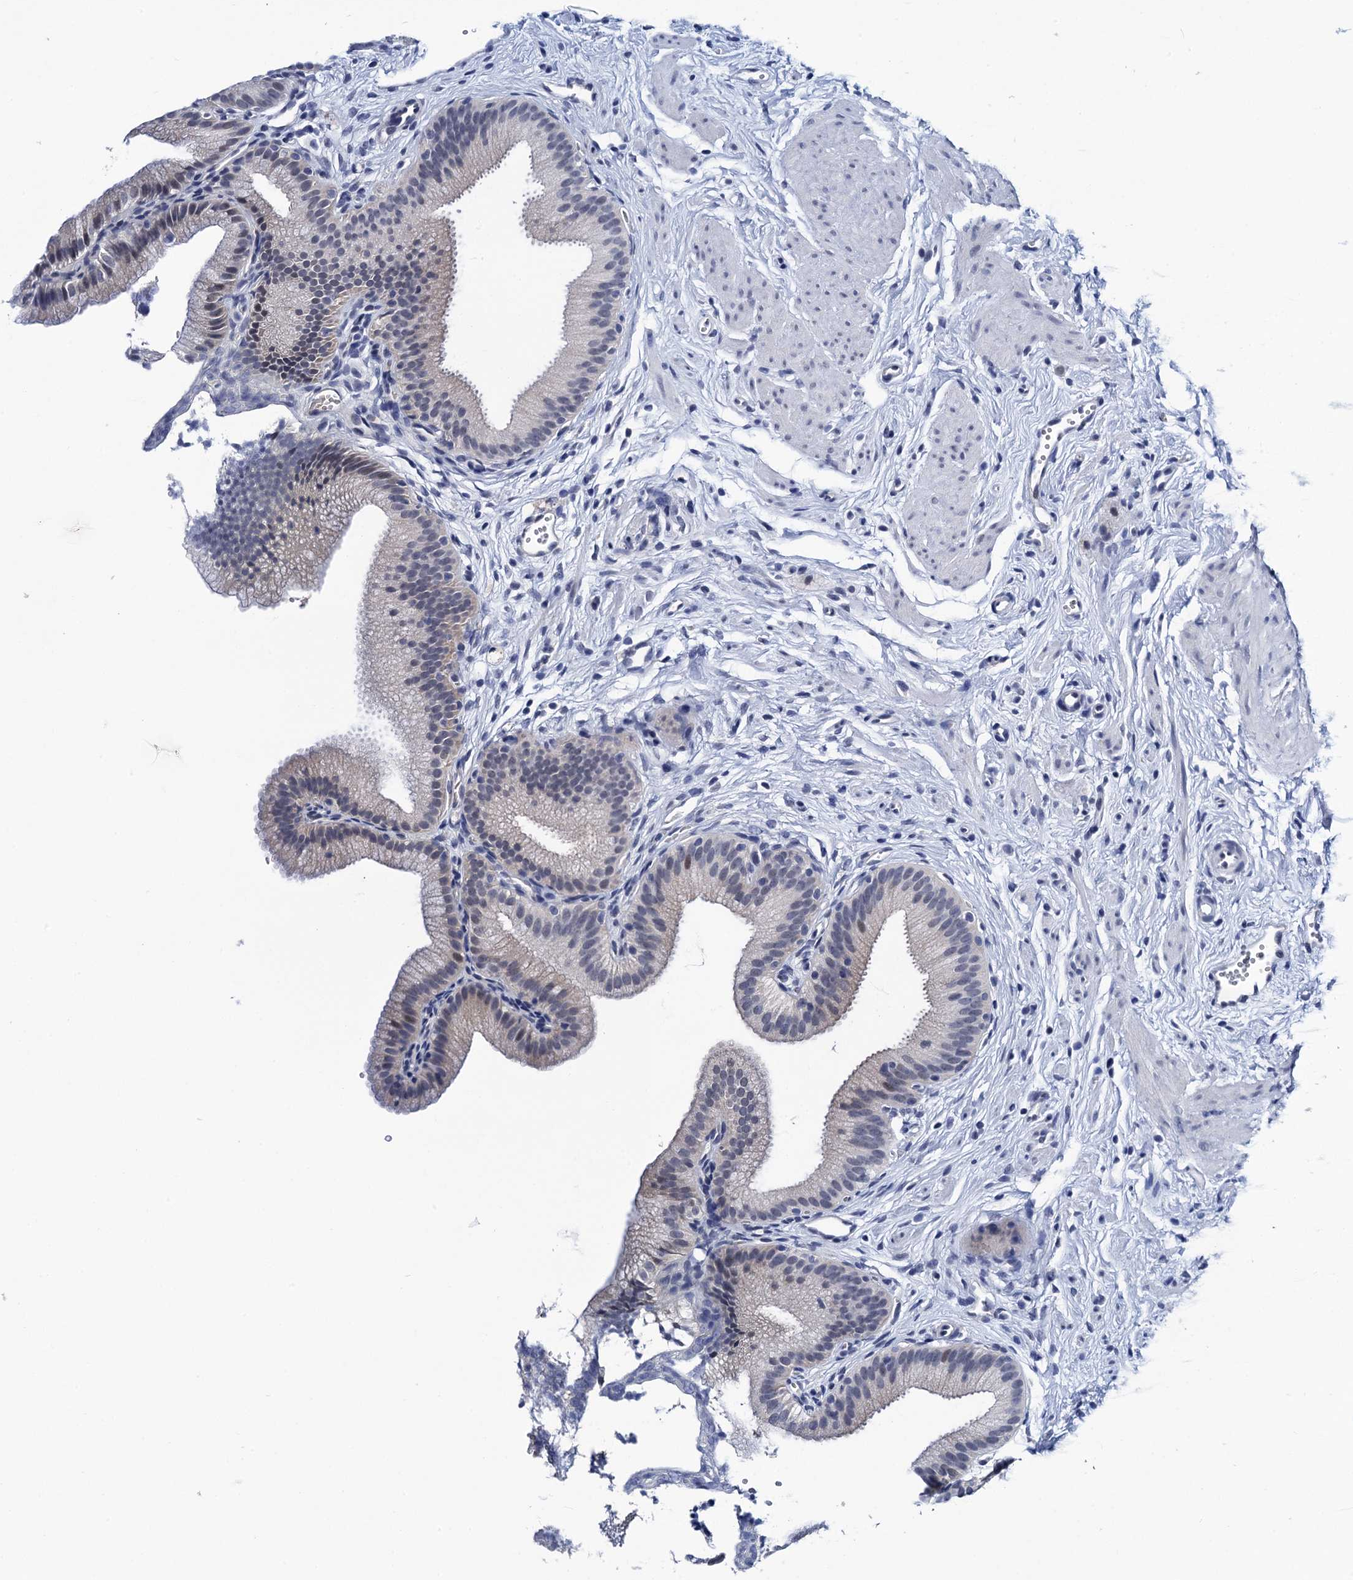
{"staining": {"intensity": "weak", "quantity": "25%-75%", "location": "cytoplasmic/membranous,nuclear"}, "tissue": "gallbladder", "cell_type": "Glandular cells", "image_type": "normal", "snomed": [{"axis": "morphology", "description": "Normal tissue, NOS"}, {"axis": "topography", "description": "Gallbladder"}, {"axis": "topography", "description": "Peripheral nerve tissue"}], "caption": "Gallbladder stained with DAB (3,3'-diaminobenzidine) immunohistochemistry (IHC) reveals low levels of weak cytoplasmic/membranous,nuclear positivity in approximately 25%-75% of glandular cells.", "gene": "C16orf87", "patient": {"sex": "male", "age": 38}}